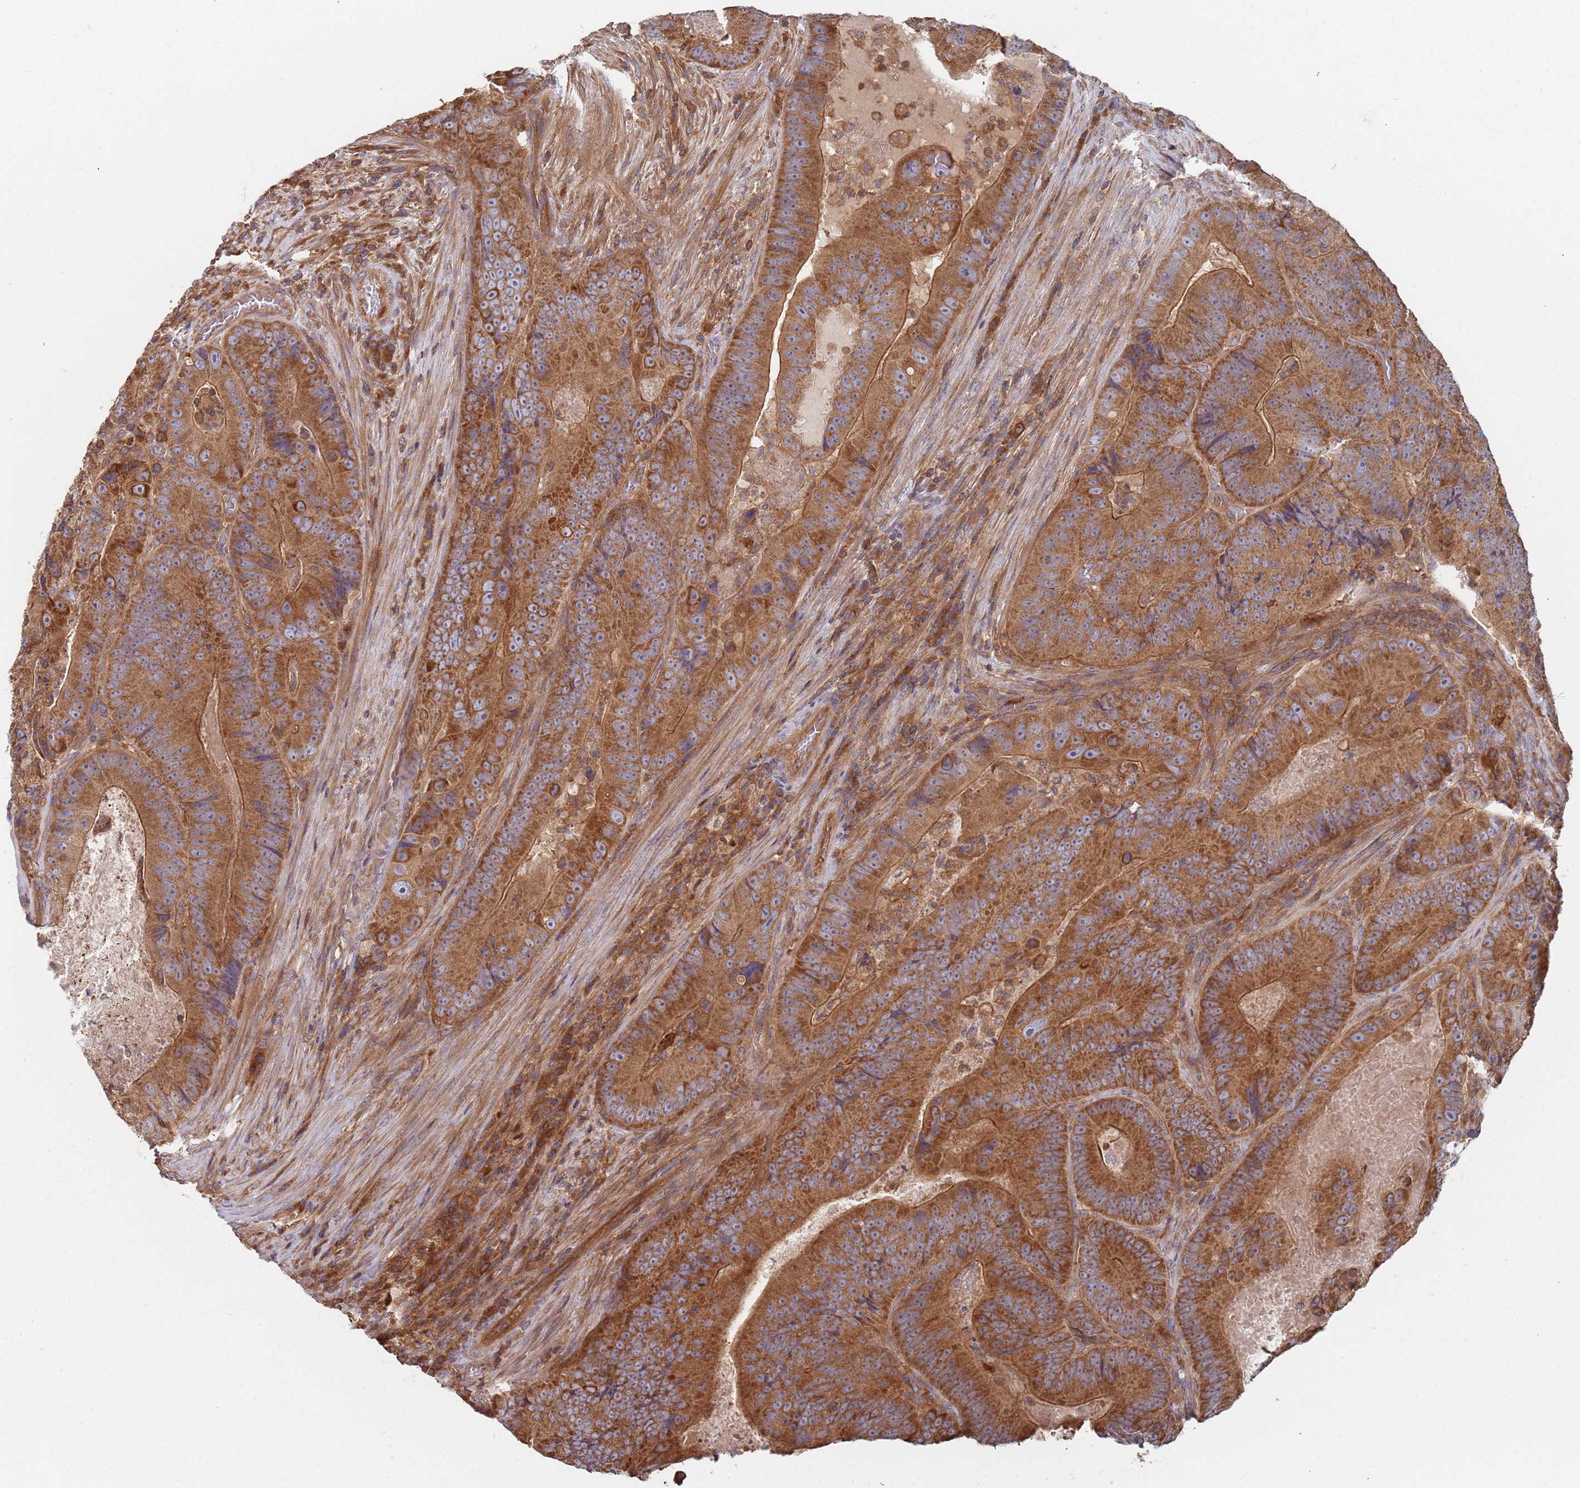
{"staining": {"intensity": "strong", "quantity": ">75%", "location": "cytoplasmic/membranous"}, "tissue": "colorectal cancer", "cell_type": "Tumor cells", "image_type": "cancer", "snomed": [{"axis": "morphology", "description": "Adenocarcinoma, NOS"}, {"axis": "topography", "description": "Colon"}], "caption": "IHC photomicrograph of neoplastic tissue: human adenocarcinoma (colorectal) stained using IHC shows high levels of strong protein expression localized specifically in the cytoplasmic/membranous of tumor cells, appearing as a cytoplasmic/membranous brown color.", "gene": "GDI2", "patient": {"sex": "female", "age": 86}}